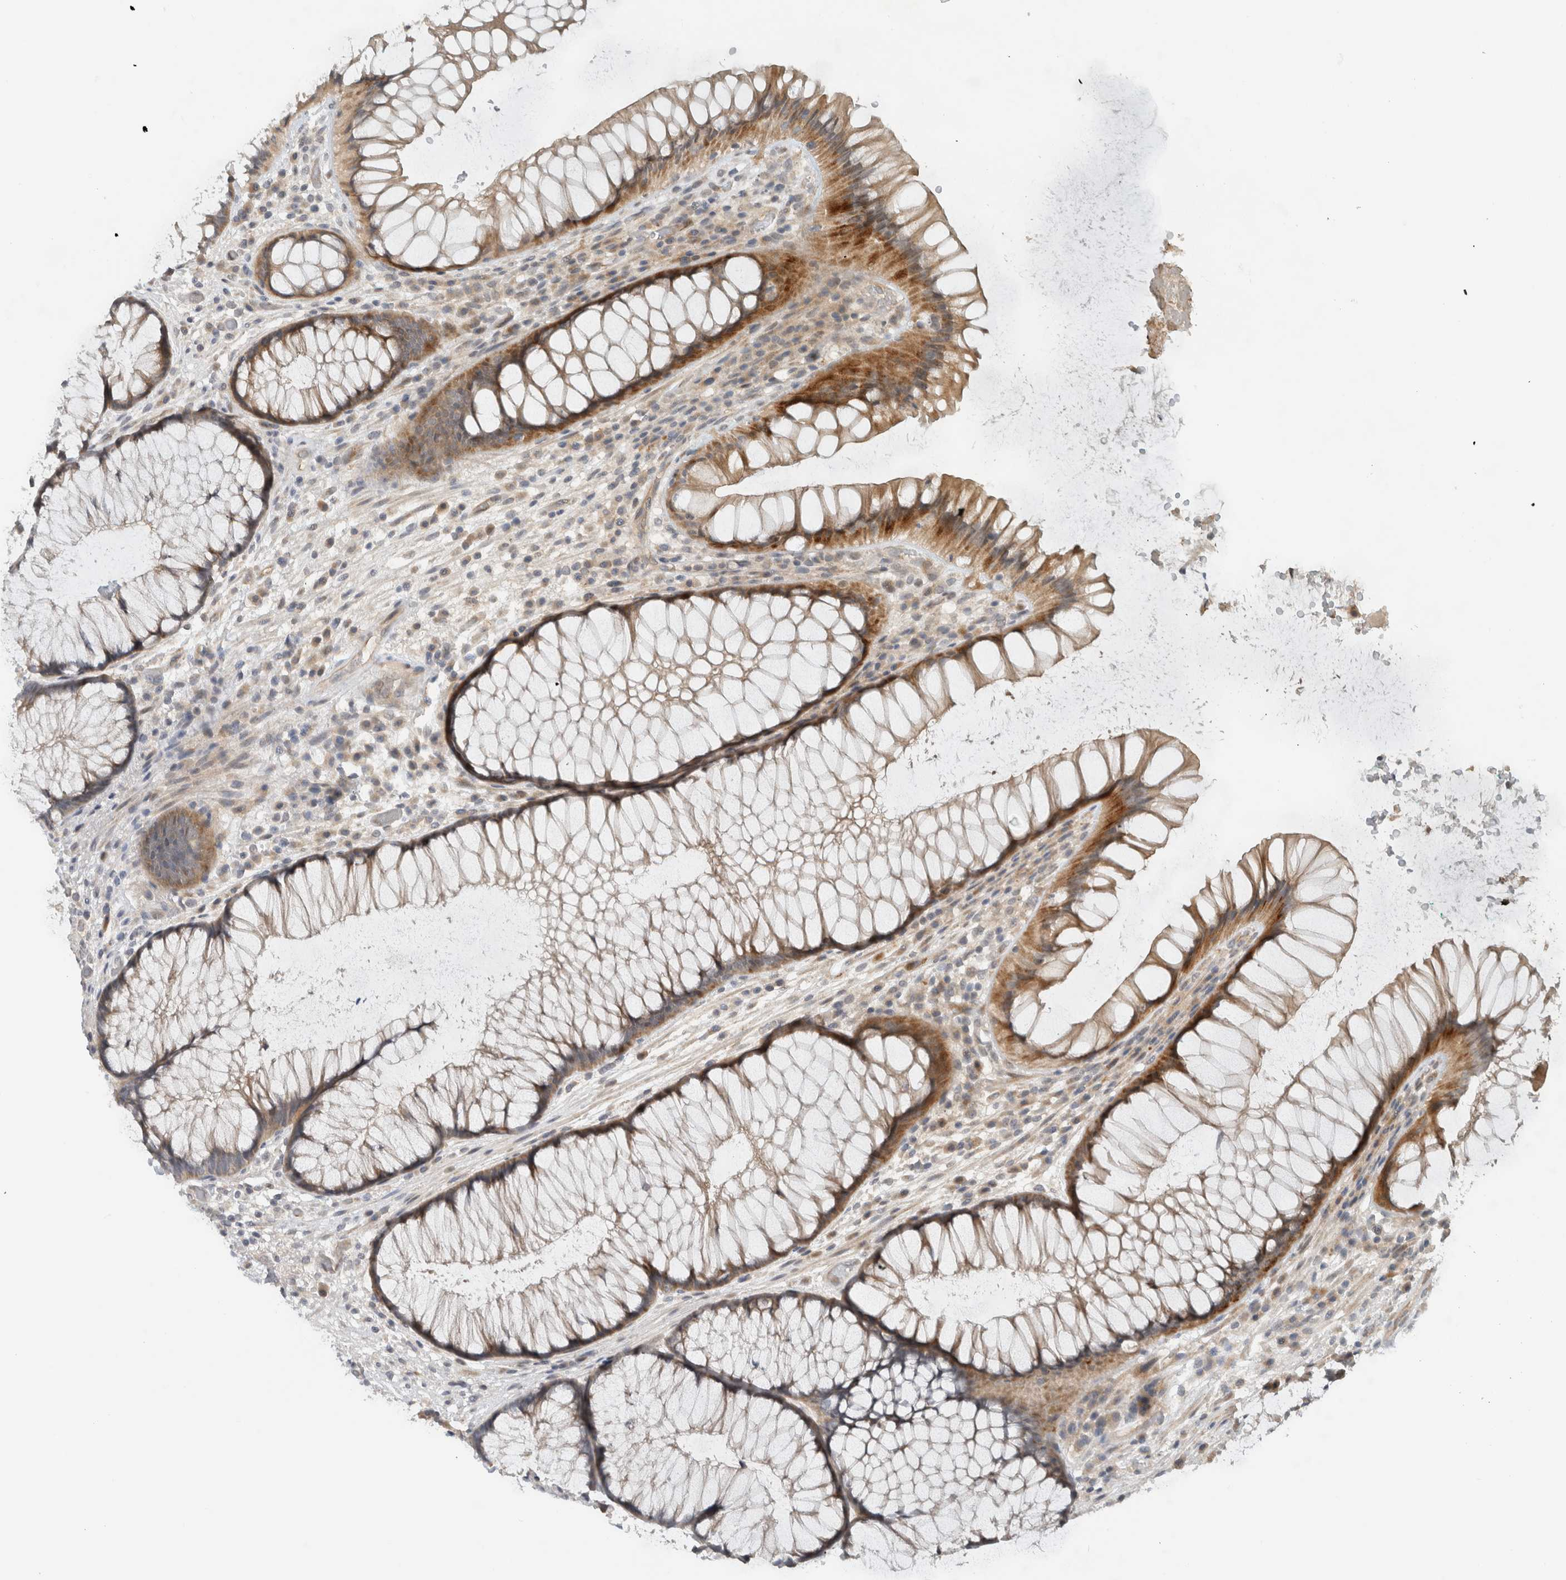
{"staining": {"intensity": "moderate", "quantity": "25%-75%", "location": "cytoplasmic/membranous"}, "tissue": "rectum", "cell_type": "Glandular cells", "image_type": "normal", "snomed": [{"axis": "morphology", "description": "Normal tissue, NOS"}, {"axis": "topography", "description": "Rectum"}], "caption": "Glandular cells show medium levels of moderate cytoplasmic/membranous positivity in about 25%-75% of cells in unremarkable rectum. Nuclei are stained in blue.", "gene": "ERCC6L2", "patient": {"sex": "male", "age": 51}}